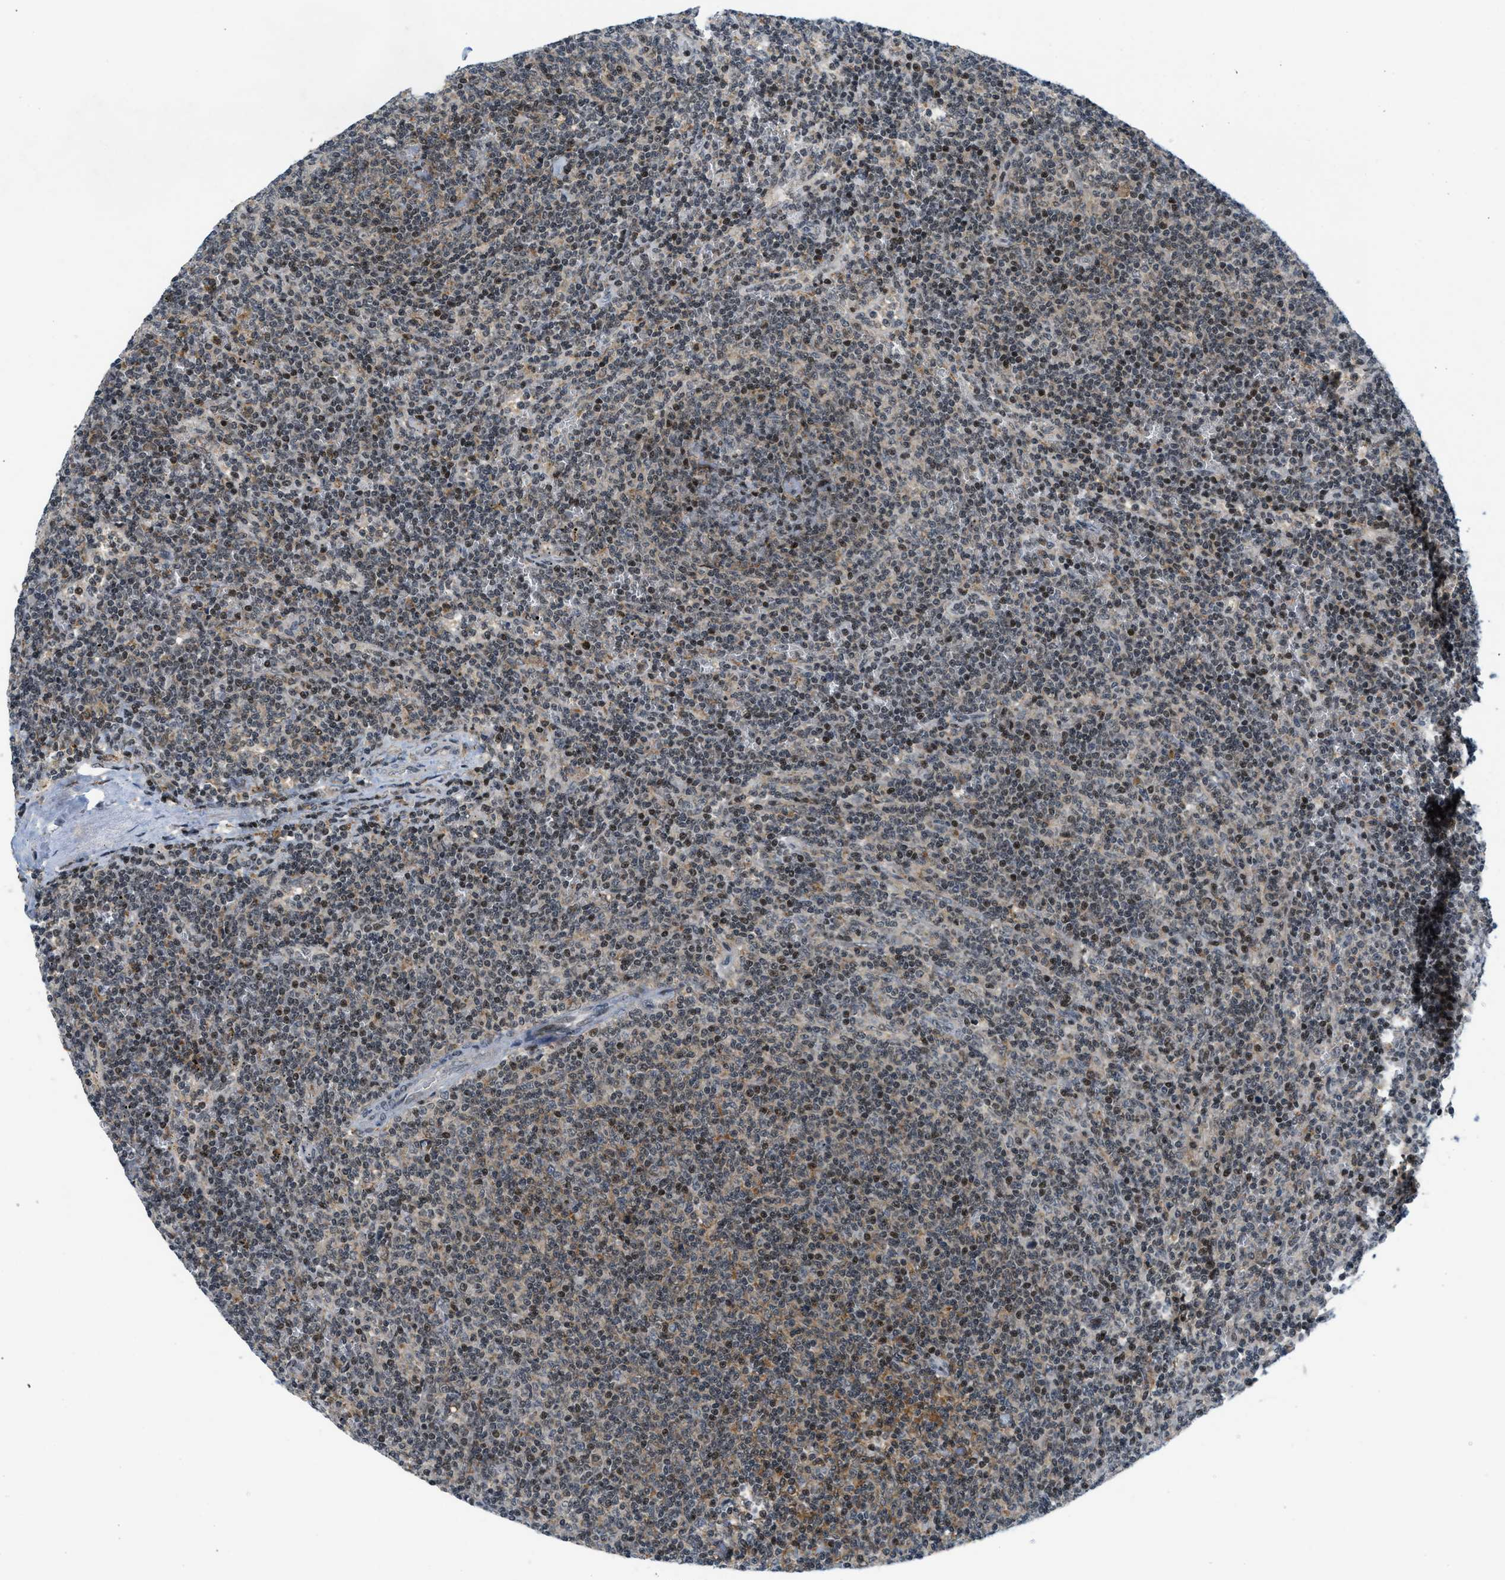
{"staining": {"intensity": "moderate", "quantity": "25%-75%", "location": "nuclear"}, "tissue": "lymphoma", "cell_type": "Tumor cells", "image_type": "cancer", "snomed": [{"axis": "morphology", "description": "Malignant lymphoma, non-Hodgkin's type, Low grade"}, {"axis": "topography", "description": "Spleen"}], "caption": "Moderate nuclear staining is seen in approximately 25%-75% of tumor cells in lymphoma. The protein is shown in brown color, while the nuclei are stained blue.", "gene": "ING1", "patient": {"sex": "female", "age": 50}}